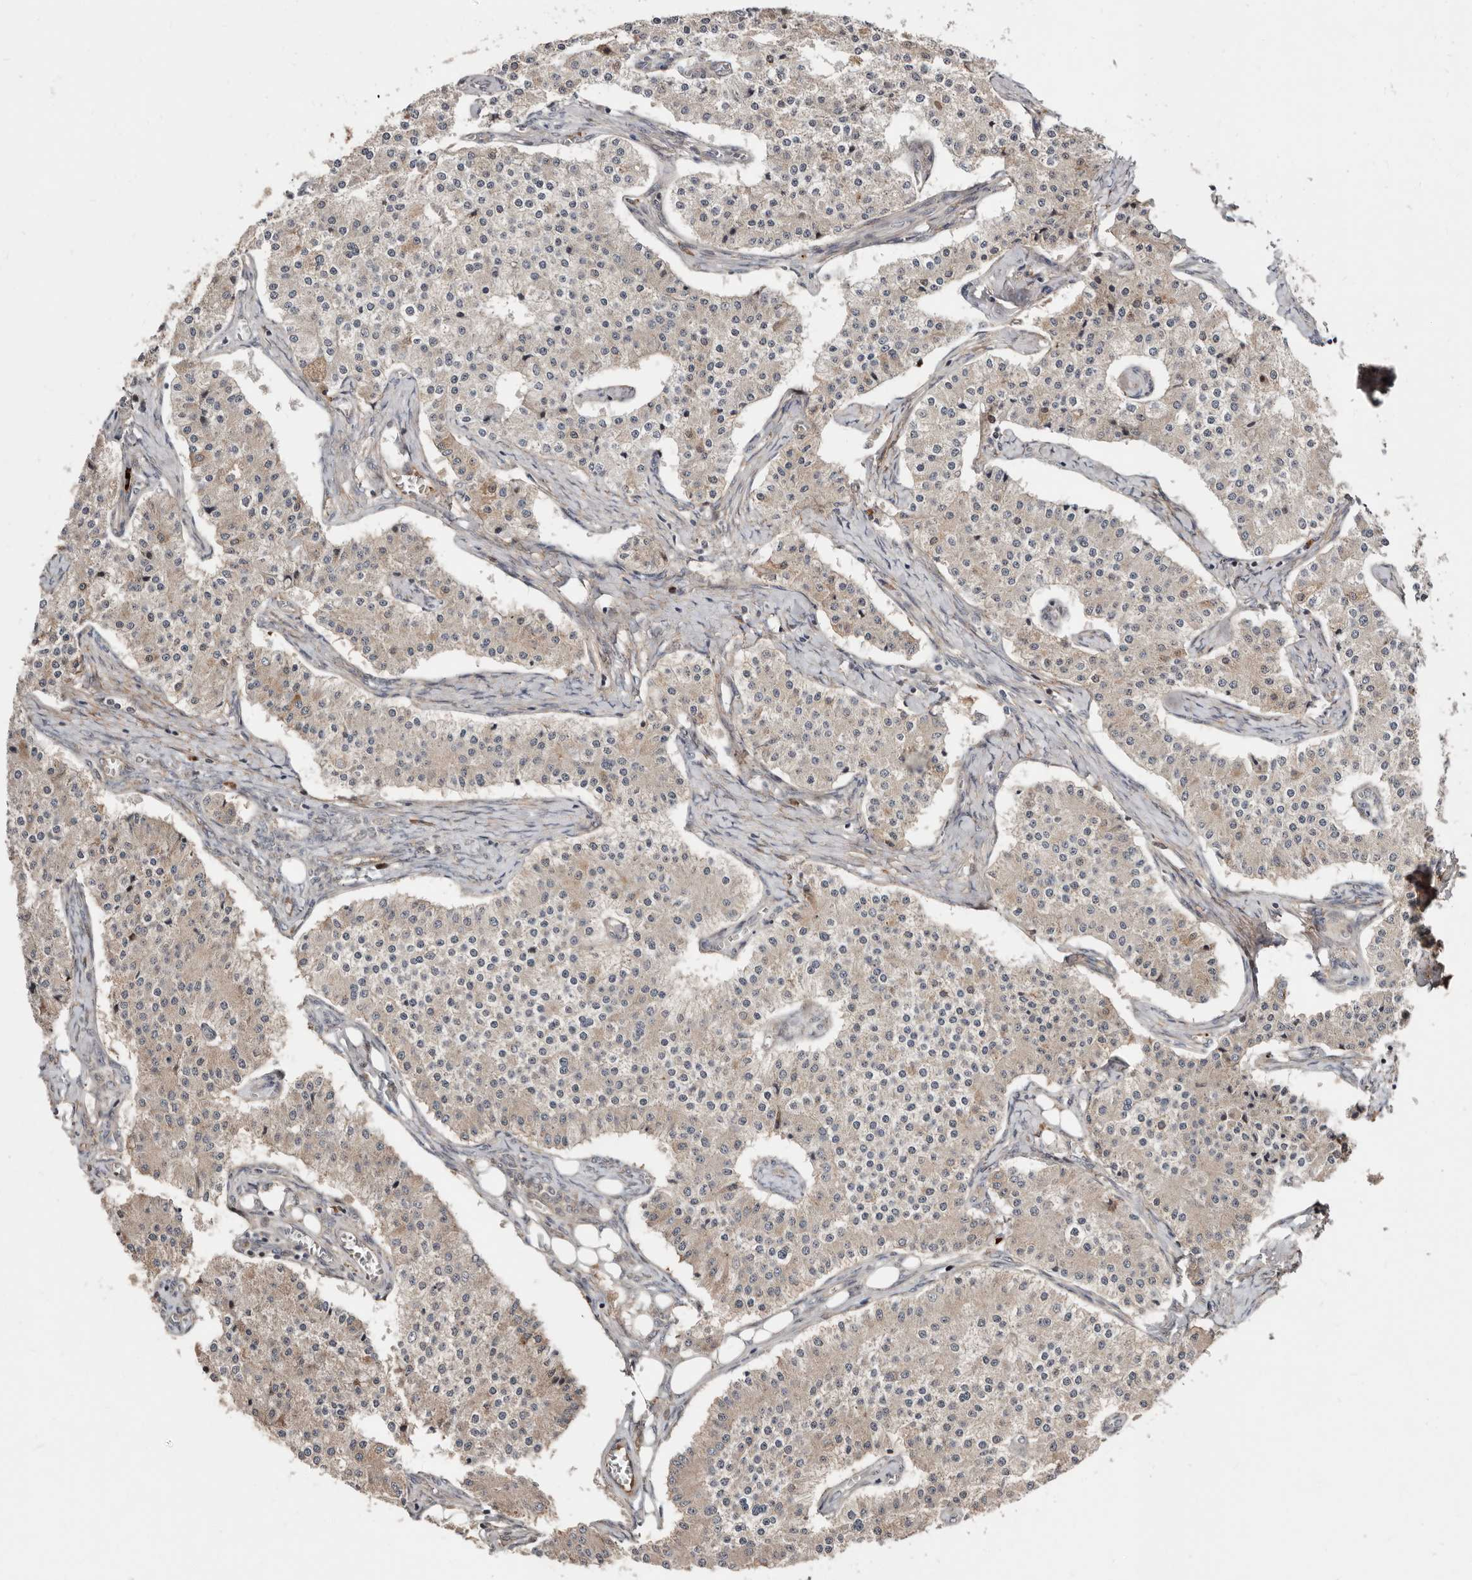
{"staining": {"intensity": "weak", "quantity": "<25%", "location": "cytoplasmic/membranous"}, "tissue": "carcinoid", "cell_type": "Tumor cells", "image_type": "cancer", "snomed": [{"axis": "morphology", "description": "Carcinoid, malignant, NOS"}, {"axis": "topography", "description": "Colon"}], "caption": "An immunohistochemistry (IHC) micrograph of carcinoid is shown. There is no staining in tumor cells of carcinoid.", "gene": "SMYD4", "patient": {"sex": "female", "age": 52}}